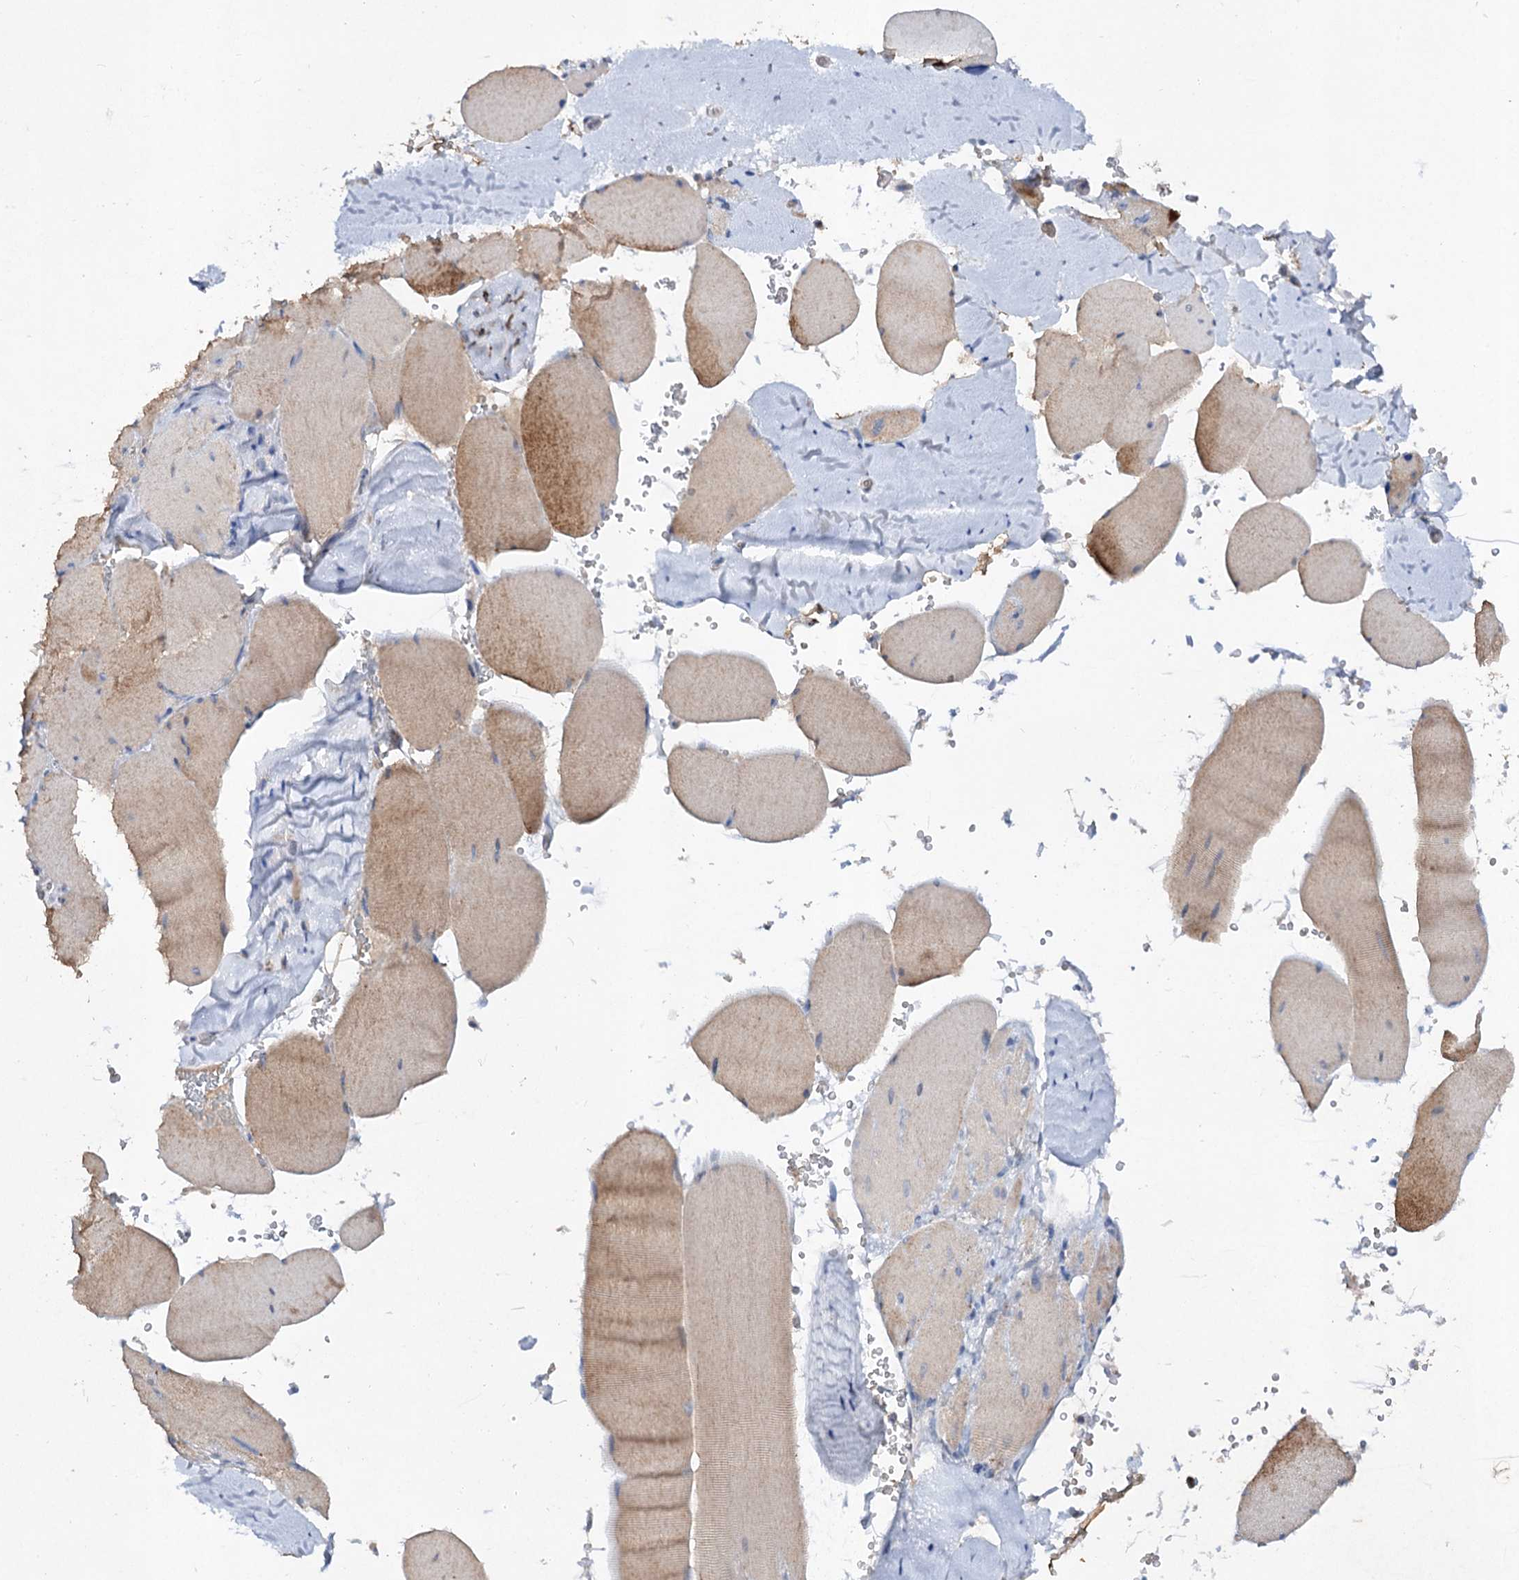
{"staining": {"intensity": "strong", "quantity": "<25%", "location": "cytoplasmic/membranous"}, "tissue": "skeletal muscle", "cell_type": "Myocytes", "image_type": "normal", "snomed": [{"axis": "morphology", "description": "Normal tissue, NOS"}, {"axis": "topography", "description": "Skeletal muscle"}, {"axis": "topography", "description": "Head-Neck"}], "caption": "A medium amount of strong cytoplasmic/membranous staining is present in about <25% of myocytes in unremarkable skeletal muscle.", "gene": "ATP4A", "patient": {"sex": "male", "age": 66}}